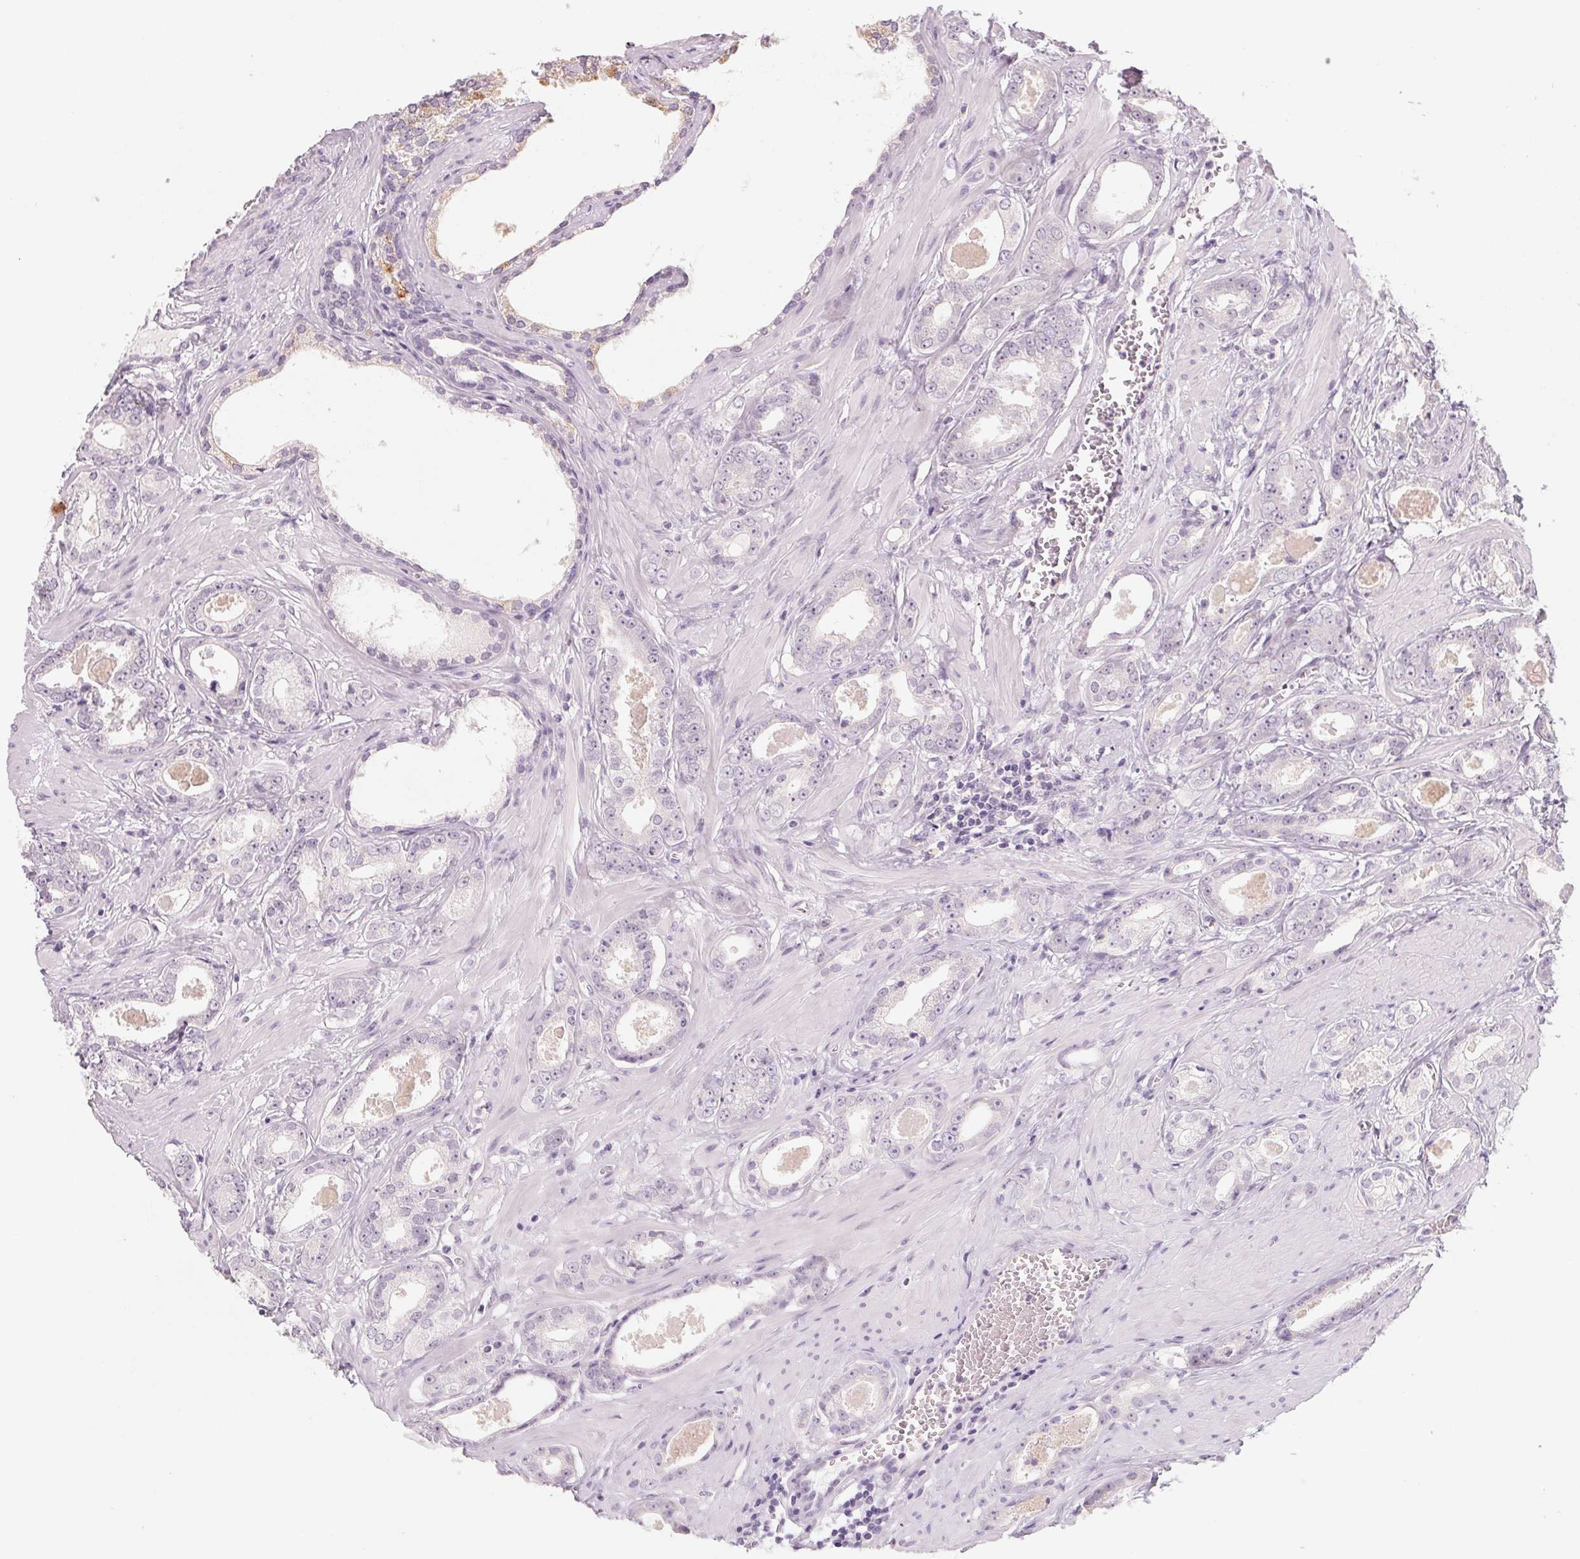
{"staining": {"intensity": "negative", "quantity": "none", "location": "none"}, "tissue": "prostate cancer", "cell_type": "Tumor cells", "image_type": "cancer", "snomed": [{"axis": "morphology", "description": "Adenocarcinoma, Low grade"}, {"axis": "topography", "description": "Prostate"}], "caption": "Immunohistochemistry histopathology image of prostate cancer stained for a protein (brown), which exhibits no staining in tumor cells. (Stains: DAB IHC with hematoxylin counter stain, Microscopy: brightfield microscopy at high magnification).", "gene": "POU1F1", "patient": {"sex": "male", "age": 64}}